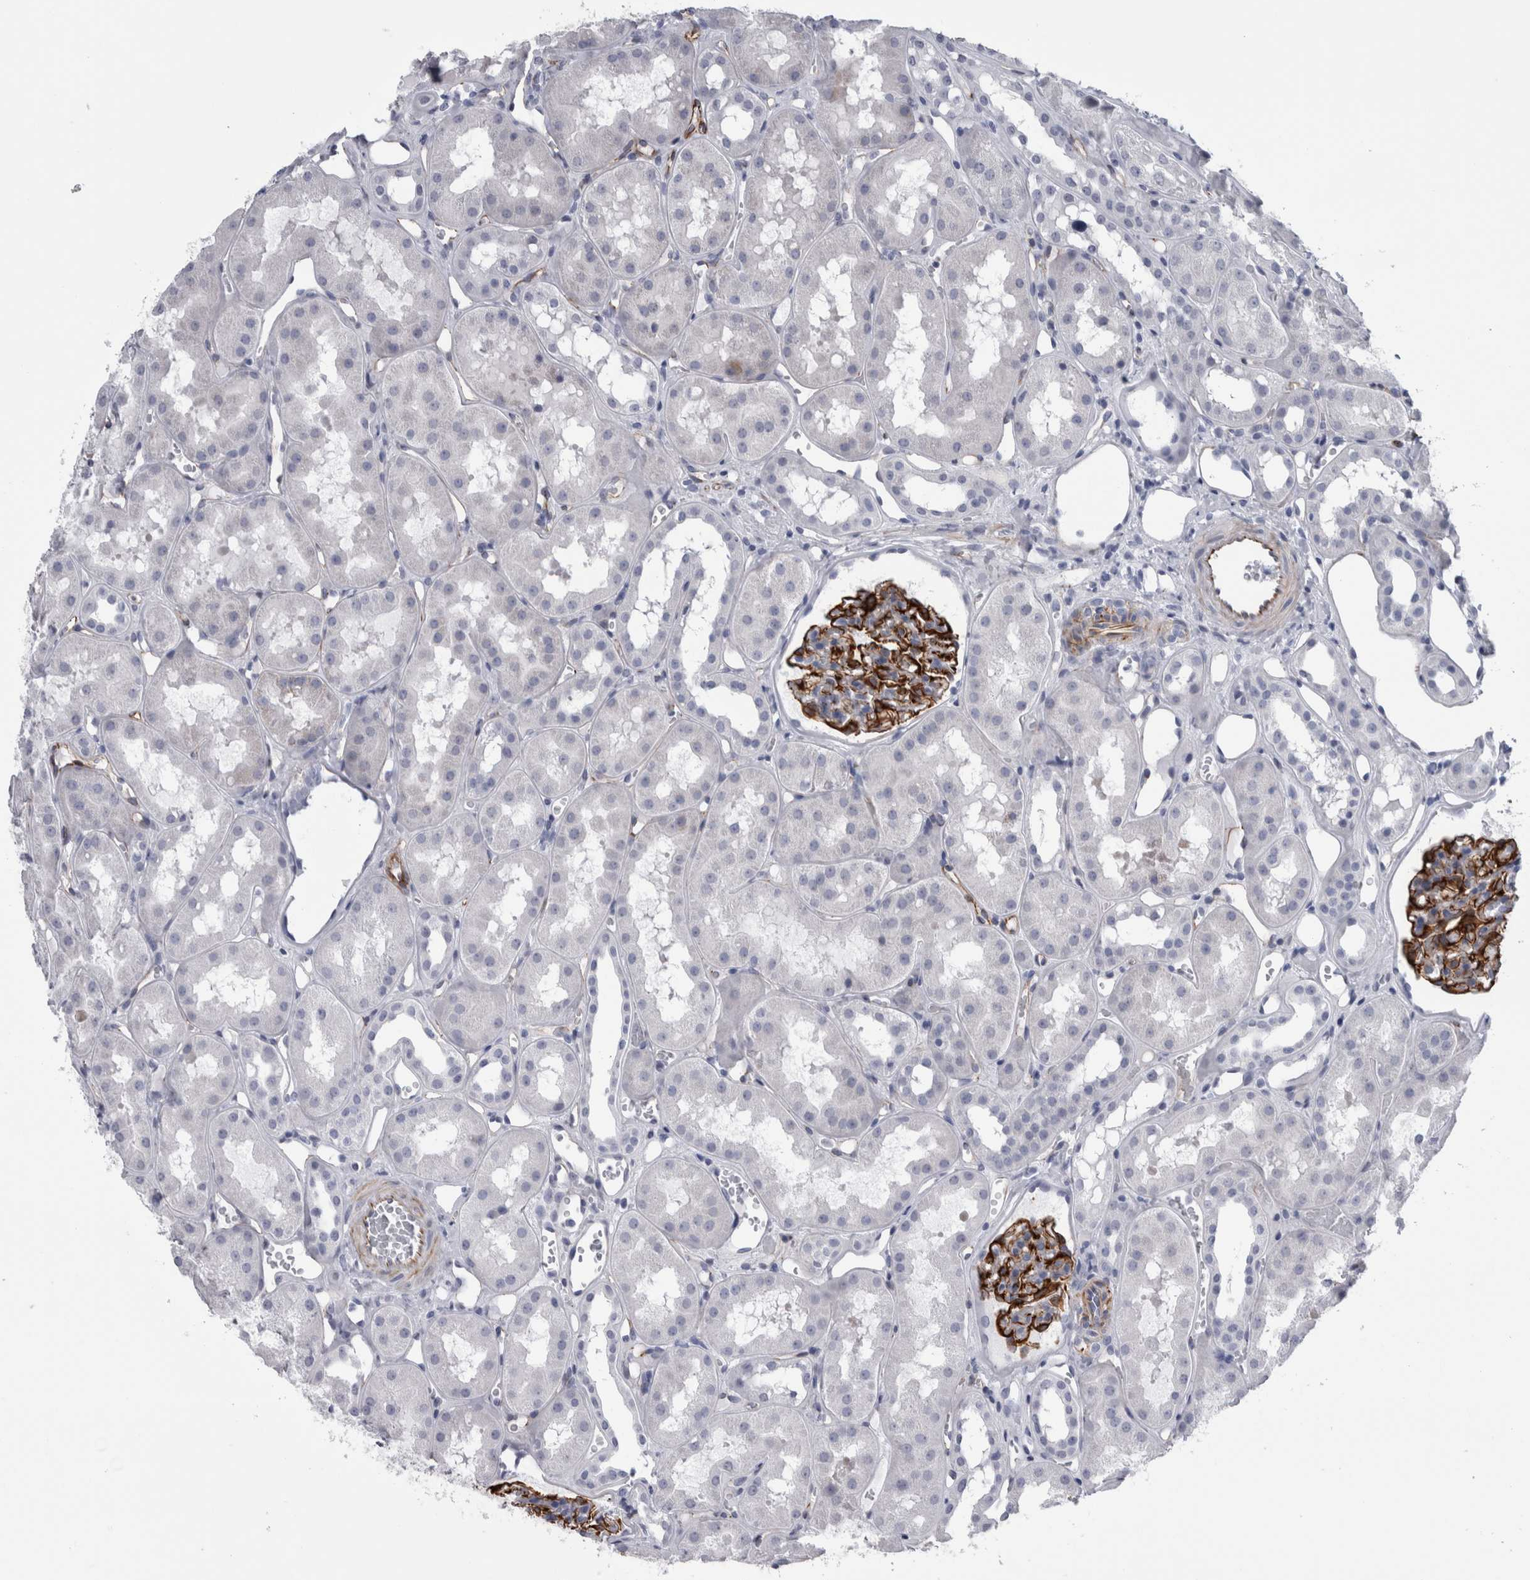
{"staining": {"intensity": "strong", "quantity": "25%-75%", "location": "cytoplasmic/membranous"}, "tissue": "kidney", "cell_type": "Cells in glomeruli", "image_type": "normal", "snomed": [{"axis": "morphology", "description": "Normal tissue, NOS"}, {"axis": "topography", "description": "Kidney"}], "caption": "This histopathology image shows immunohistochemistry (IHC) staining of benign human kidney, with high strong cytoplasmic/membranous expression in approximately 25%-75% of cells in glomeruli.", "gene": "VWDE", "patient": {"sex": "male", "age": 16}}